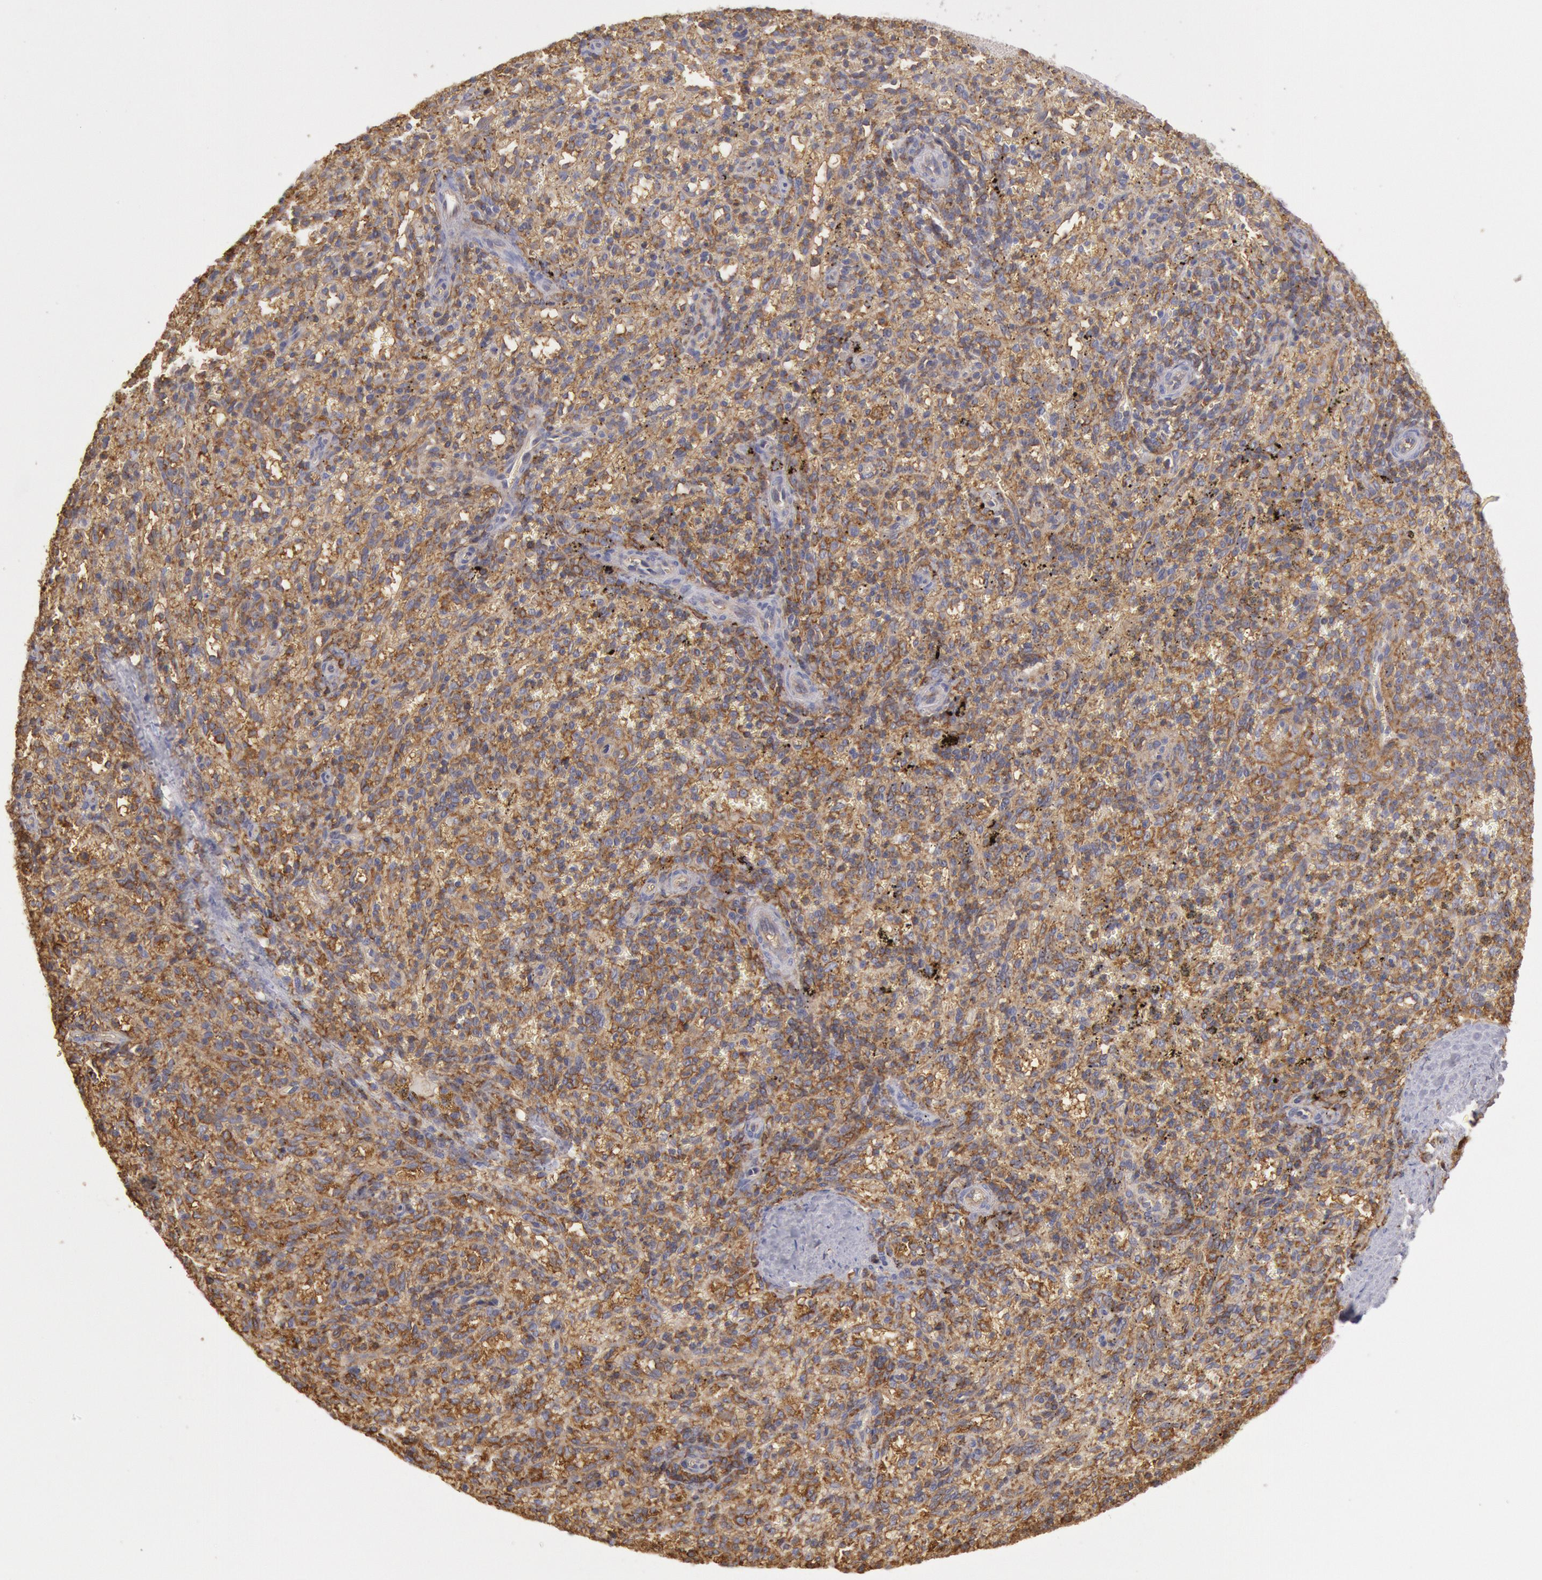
{"staining": {"intensity": "moderate", "quantity": ">75%", "location": "cytoplasmic/membranous"}, "tissue": "spleen", "cell_type": "Cells in red pulp", "image_type": "normal", "snomed": [{"axis": "morphology", "description": "Normal tissue, NOS"}, {"axis": "topography", "description": "Spleen"}], "caption": "Cells in red pulp display medium levels of moderate cytoplasmic/membranous positivity in approximately >75% of cells in normal spleen.", "gene": "SNAP23", "patient": {"sex": "female", "age": 10}}